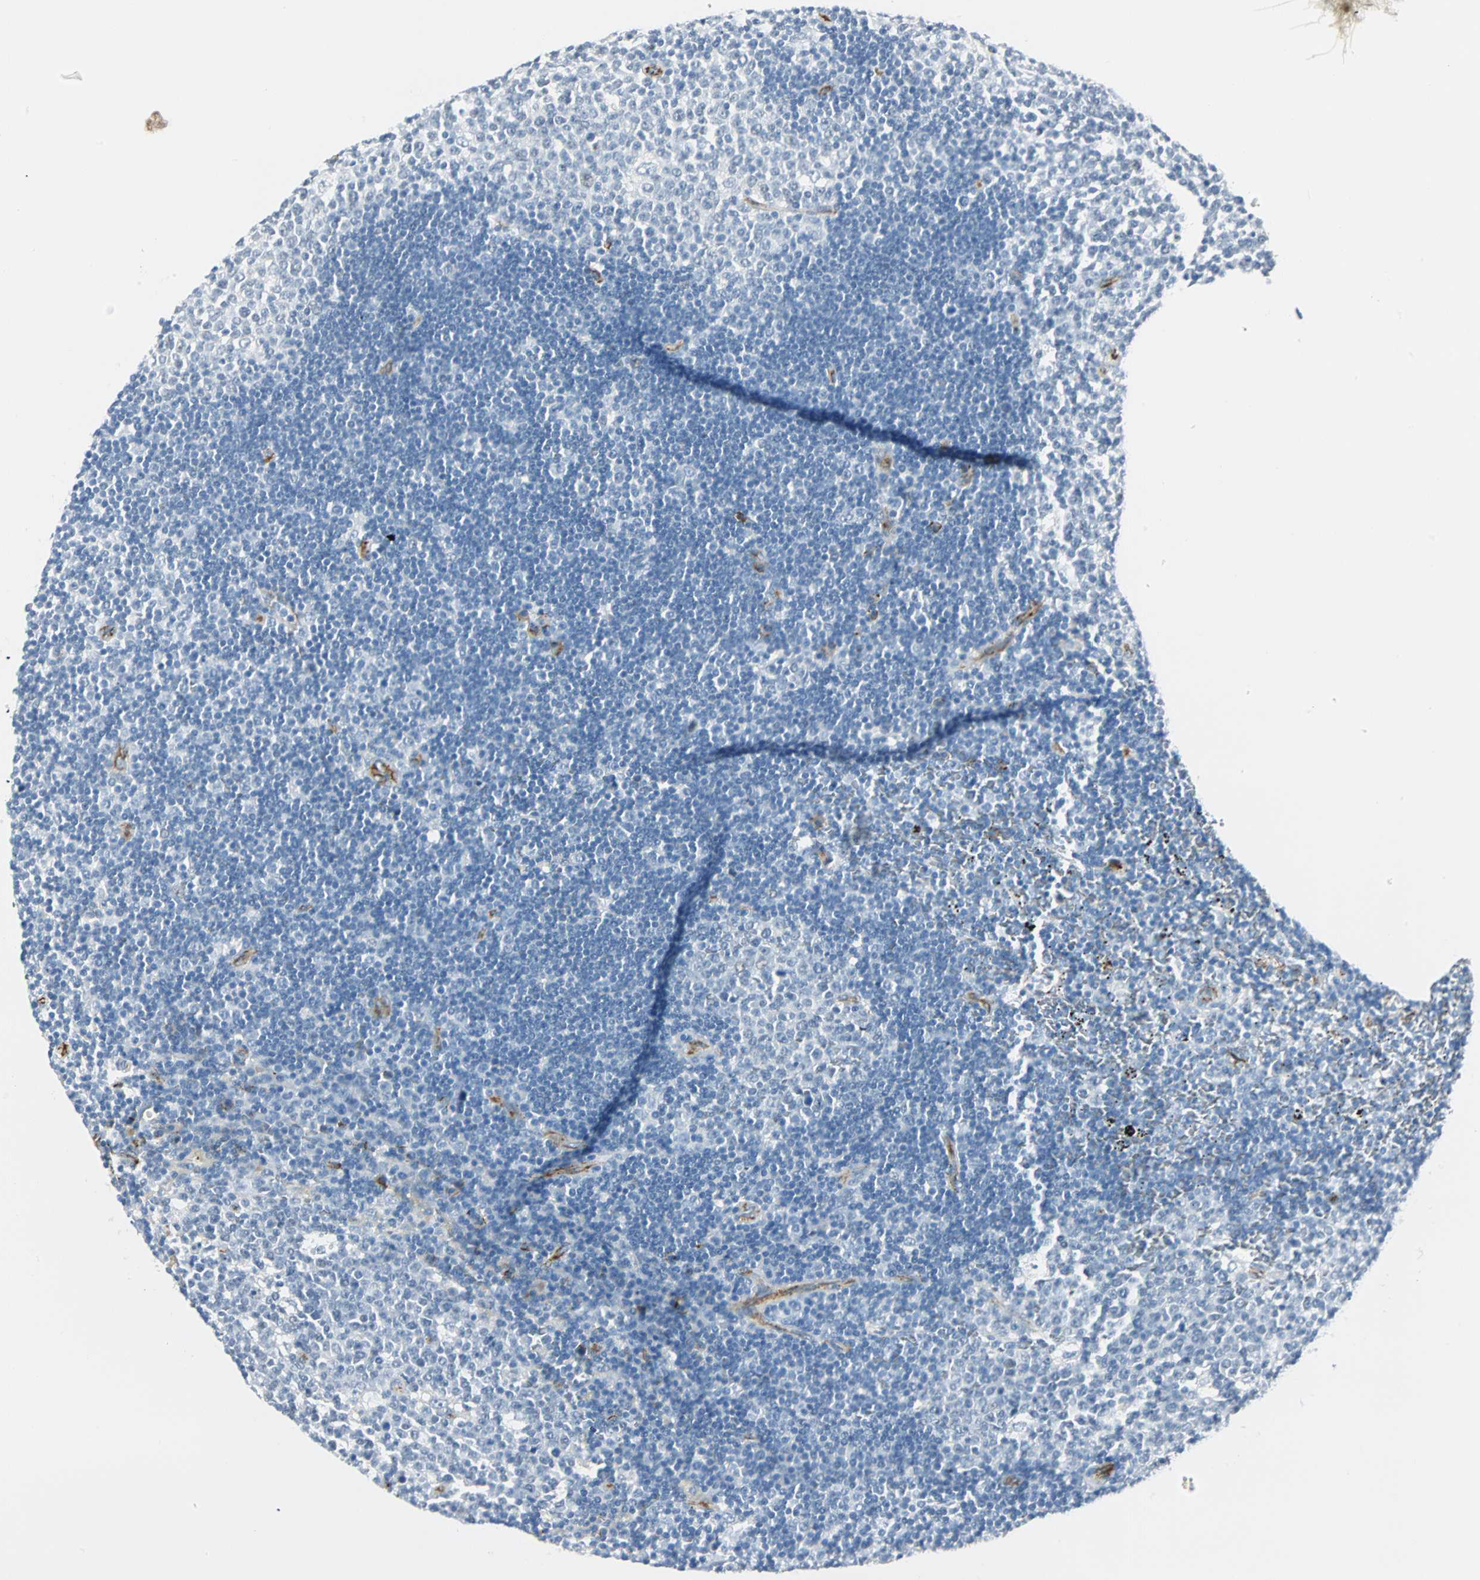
{"staining": {"intensity": "negative", "quantity": "none", "location": "none"}, "tissue": "lymph node", "cell_type": "Germinal center cells", "image_type": "normal", "snomed": [{"axis": "morphology", "description": "Normal tissue, NOS"}, {"axis": "topography", "description": "Lymph node"}, {"axis": "topography", "description": "Salivary gland"}], "caption": "IHC of benign human lymph node displays no expression in germinal center cells.", "gene": "VPS9D1", "patient": {"sex": "male", "age": 8}}